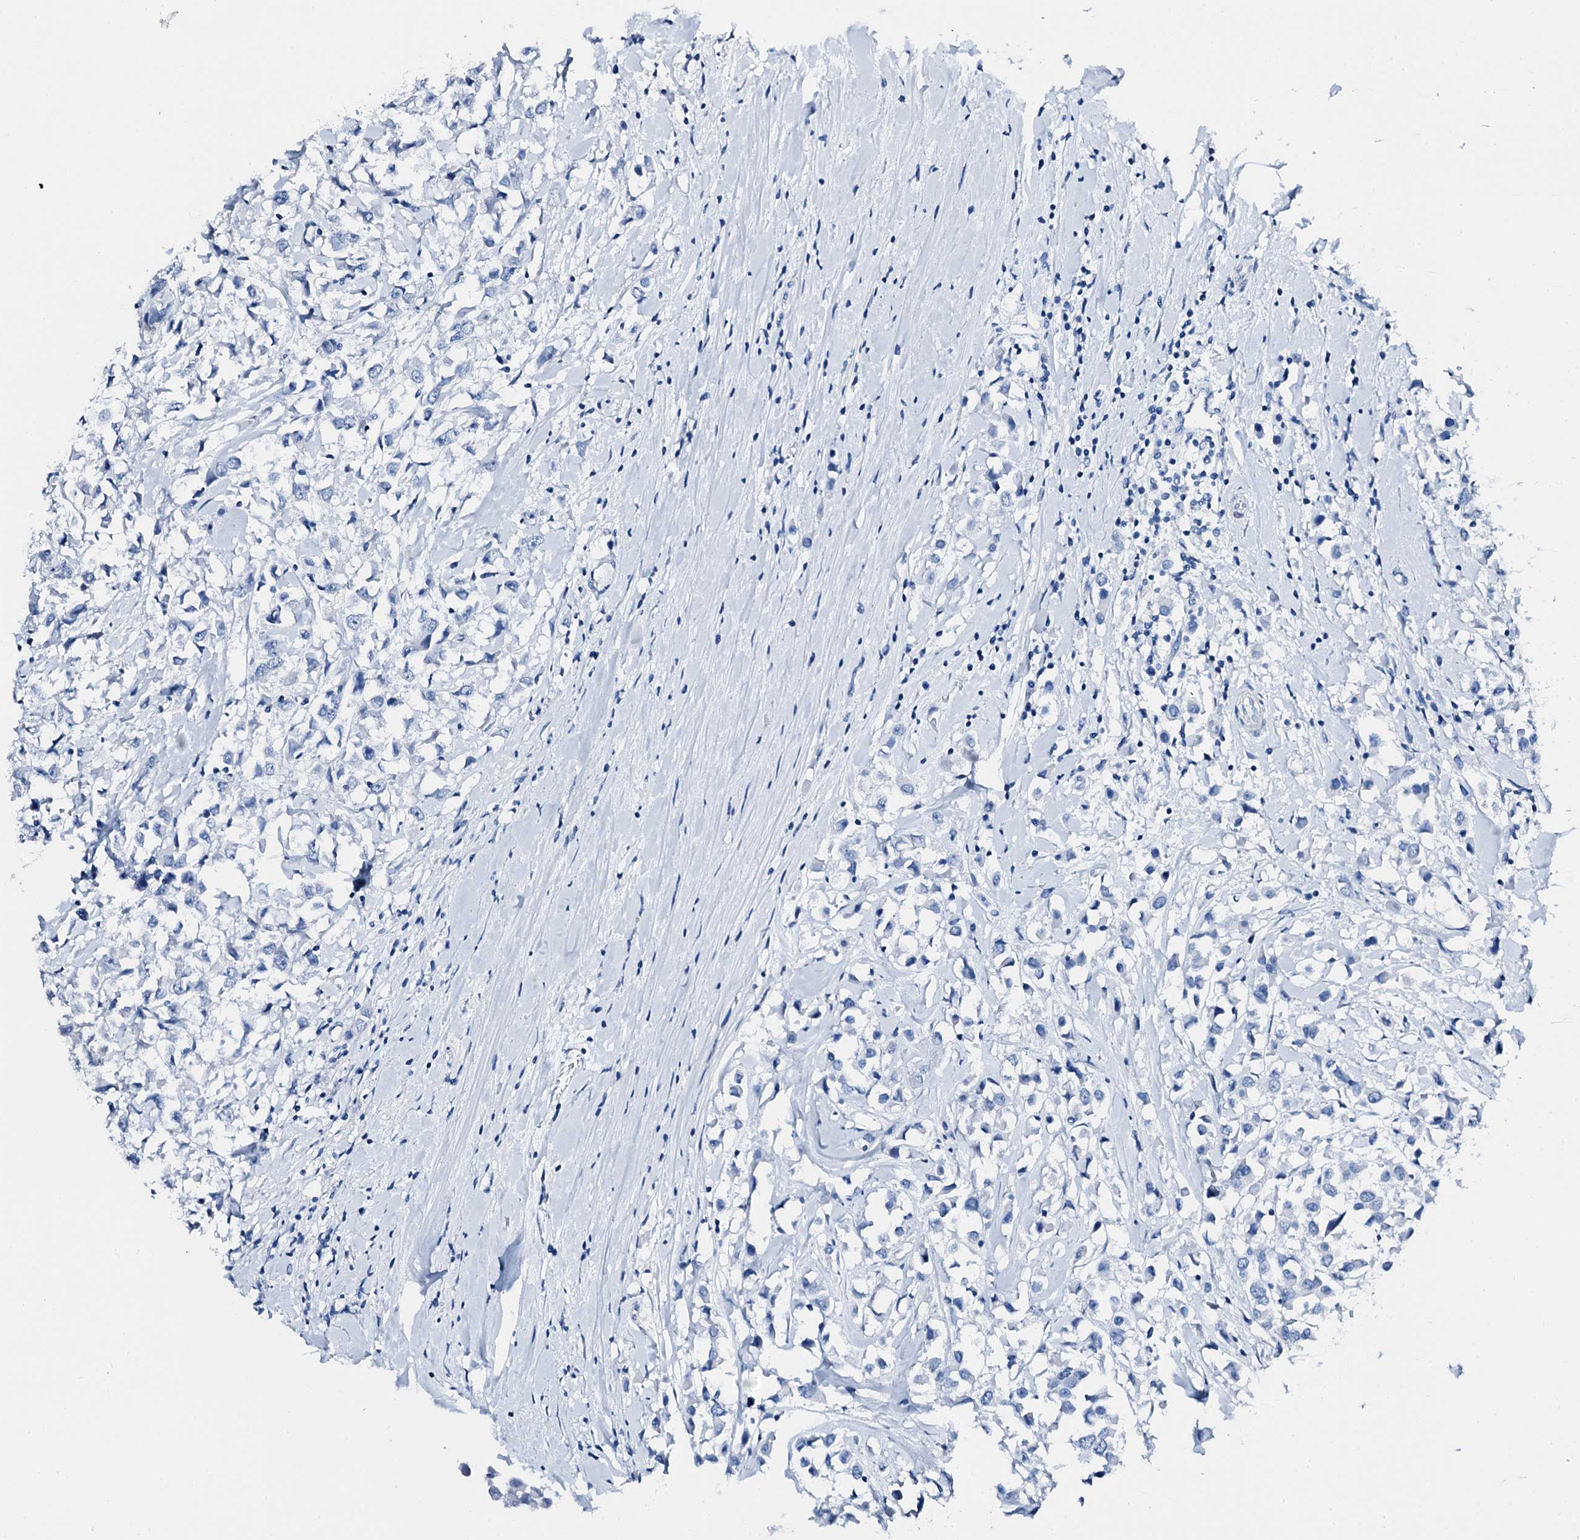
{"staining": {"intensity": "negative", "quantity": "none", "location": "none"}, "tissue": "breast cancer", "cell_type": "Tumor cells", "image_type": "cancer", "snomed": [{"axis": "morphology", "description": "Duct carcinoma"}, {"axis": "topography", "description": "Breast"}], "caption": "IHC of human breast cancer shows no expression in tumor cells.", "gene": "PTH", "patient": {"sex": "female", "age": 61}}